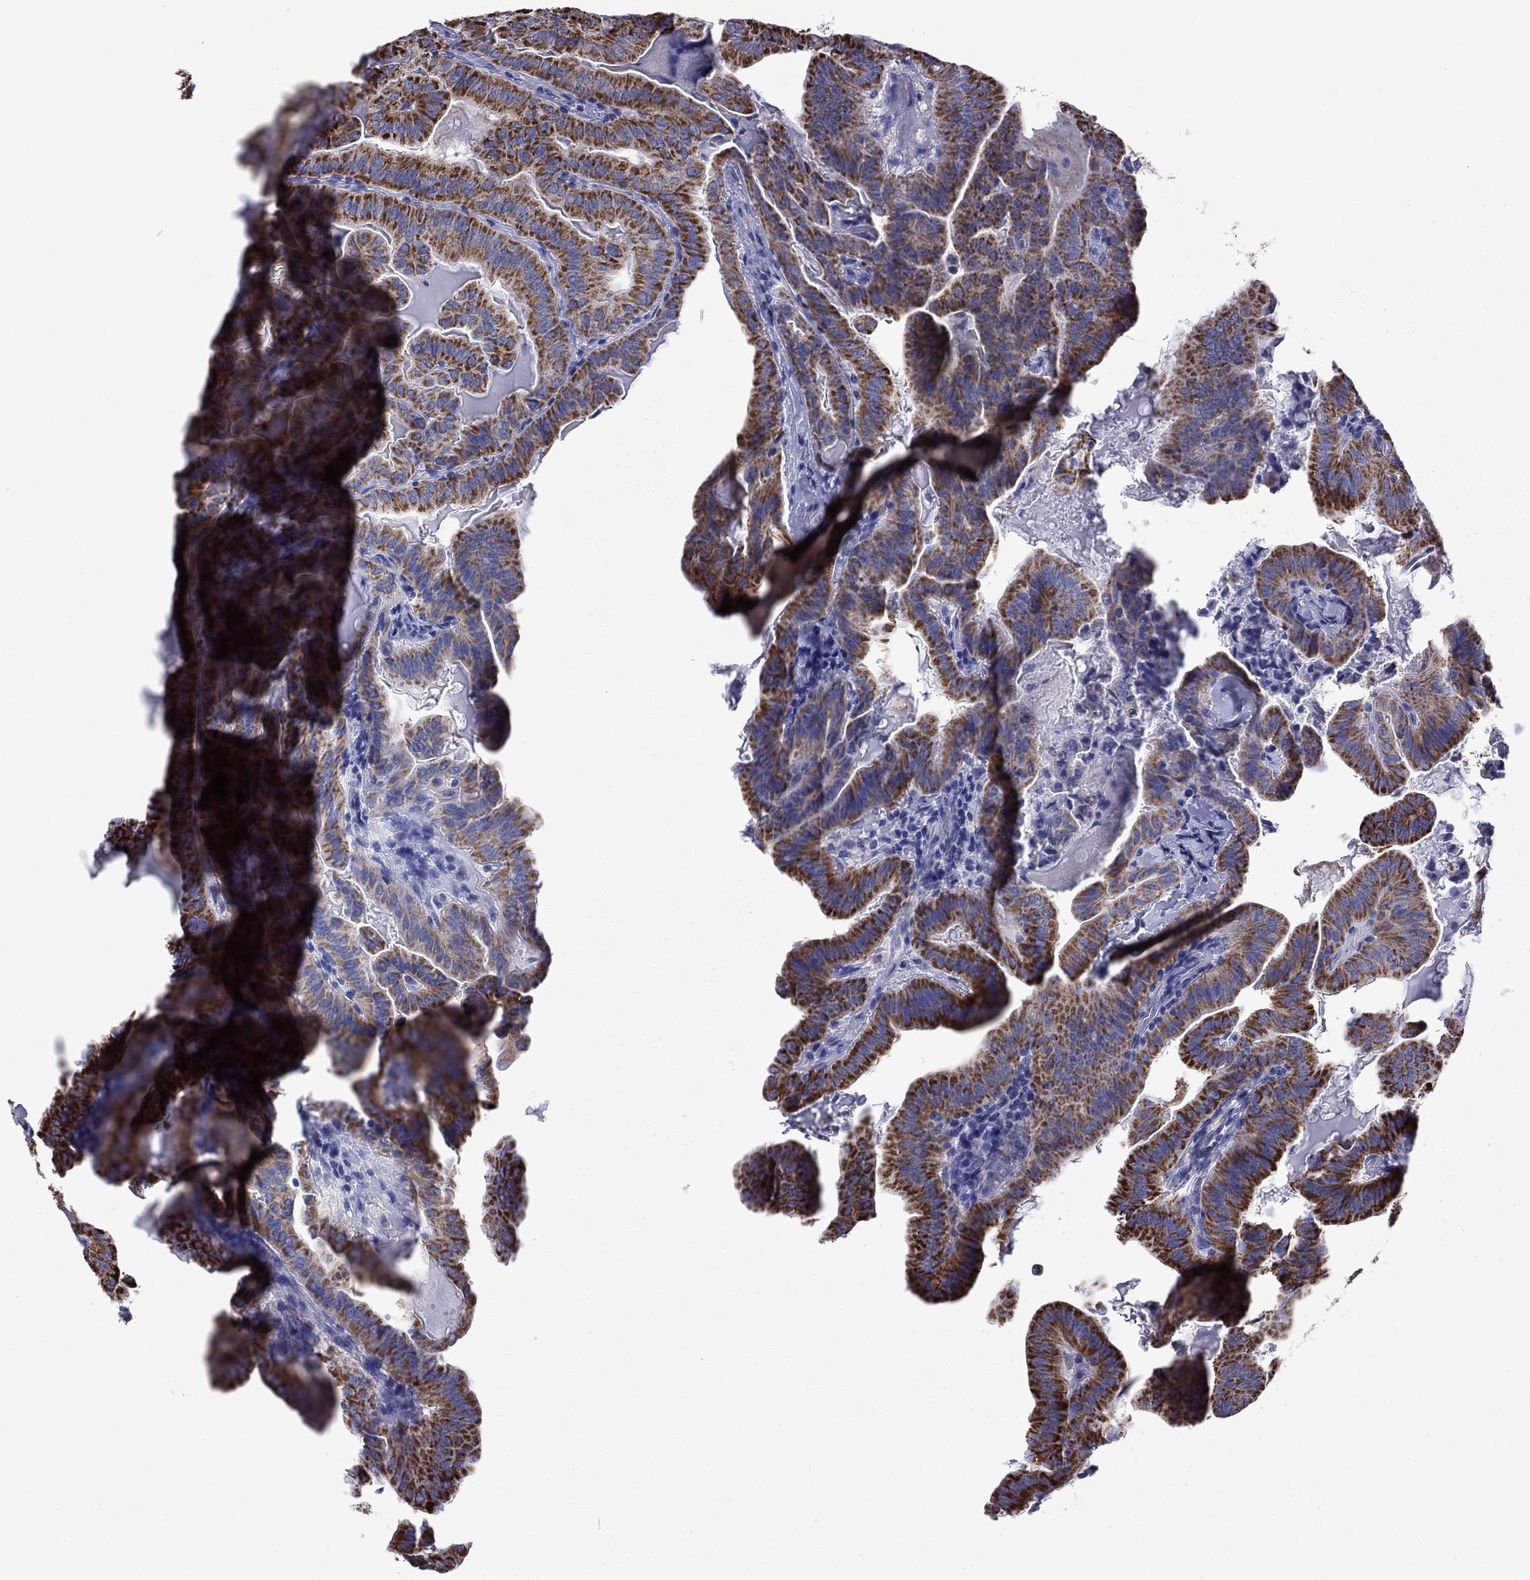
{"staining": {"intensity": "strong", "quantity": ">75%", "location": "cytoplasmic/membranous"}, "tissue": "thyroid cancer", "cell_type": "Tumor cells", "image_type": "cancer", "snomed": [{"axis": "morphology", "description": "Papillary adenocarcinoma, NOS"}, {"axis": "topography", "description": "Thyroid gland"}], "caption": "Papillary adenocarcinoma (thyroid) was stained to show a protein in brown. There is high levels of strong cytoplasmic/membranous positivity in about >75% of tumor cells. The staining was performed using DAB (3,3'-diaminobenzidine), with brown indicating positive protein expression. Nuclei are stained blue with hematoxylin.", "gene": "ACADSB", "patient": {"sex": "female", "age": 68}}